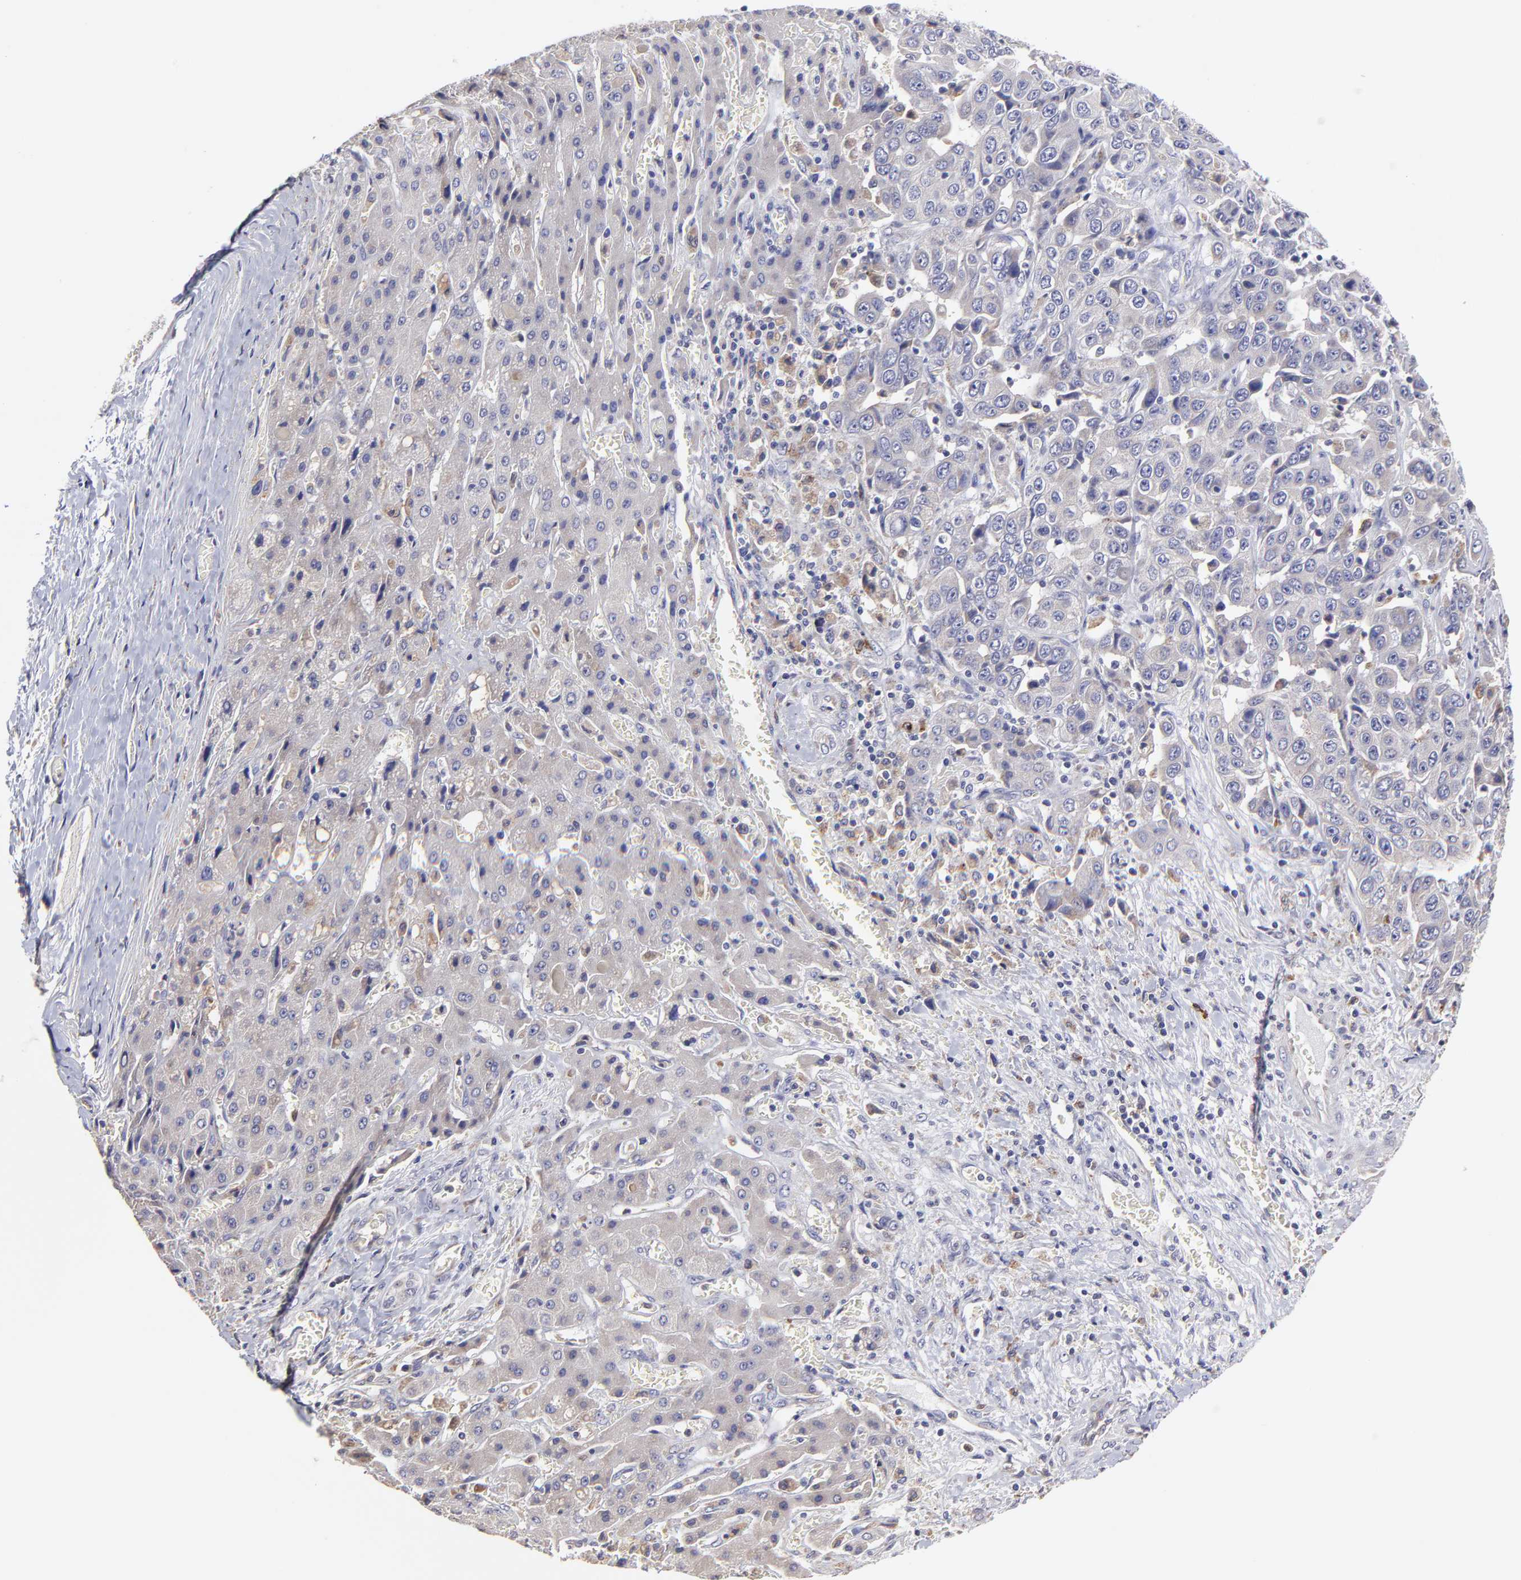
{"staining": {"intensity": "weak", "quantity": "25%-75%", "location": "cytoplasmic/membranous"}, "tissue": "liver cancer", "cell_type": "Tumor cells", "image_type": "cancer", "snomed": [{"axis": "morphology", "description": "Cholangiocarcinoma"}, {"axis": "topography", "description": "Liver"}], "caption": "Tumor cells exhibit weak cytoplasmic/membranous staining in about 25%-75% of cells in liver cancer (cholangiocarcinoma). The staining was performed using DAB to visualize the protein expression in brown, while the nuclei were stained in blue with hematoxylin (Magnification: 20x).", "gene": "GCSAM", "patient": {"sex": "female", "age": 52}}